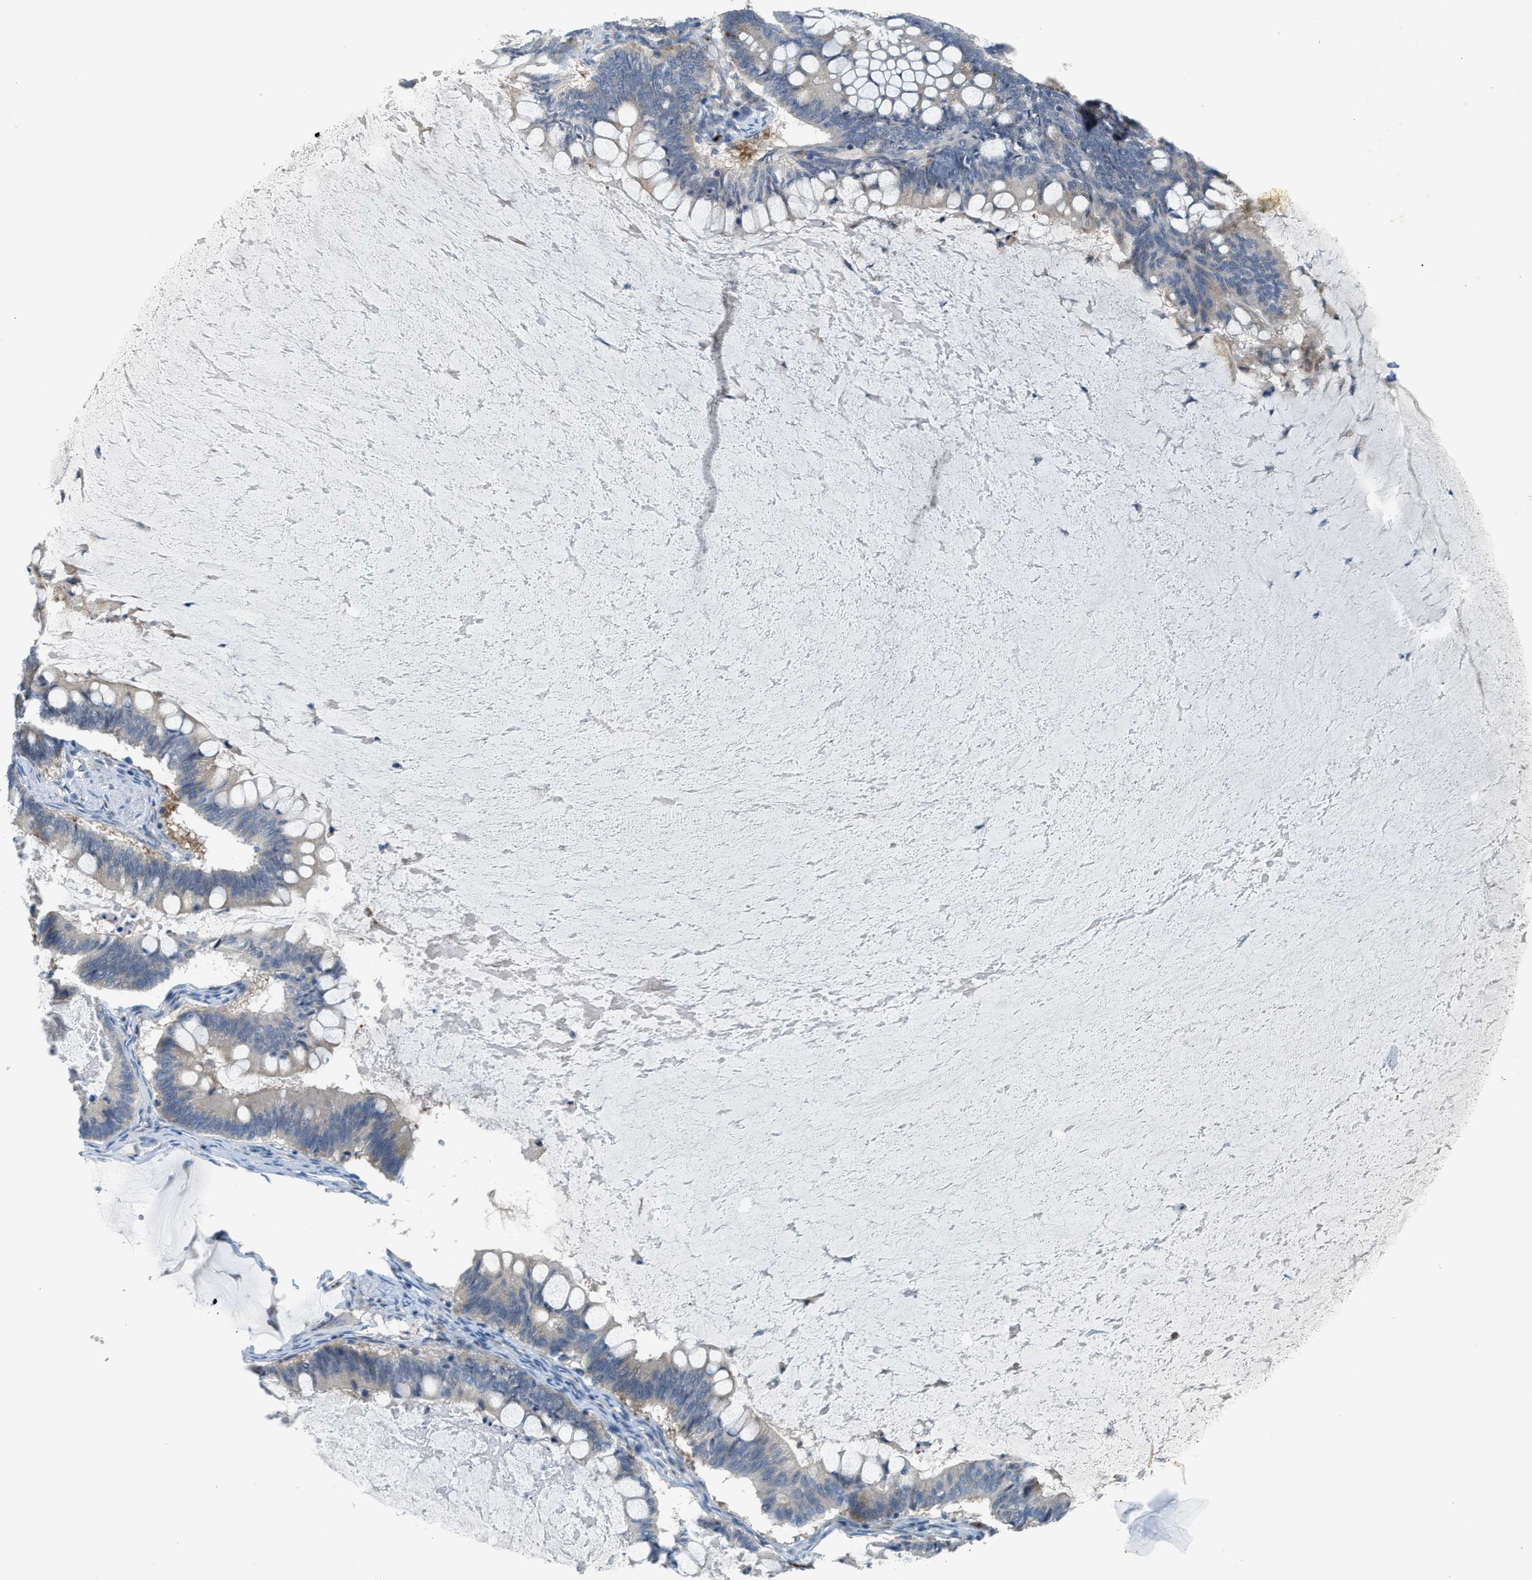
{"staining": {"intensity": "negative", "quantity": "none", "location": "none"}, "tissue": "ovarian cancer", "cell_type": "Tumor cells", "image_type": "cancer", "snomed": [{"axis": "morphology", "description": "Cystadenocarcinoma, mucinous, NOS"}, {"axis": "topography", "description": "Ovary"}], "caption": "Mucinous cystadenocarcinoma (ovarian) was stained to show a protein in brown. There is no significant expression in tumor cells. (Immunohistochemistry, brightfield microscopy, high magnification).", "gene": "KLHDC10", "patient": {"sex": "female", "age": 61}}